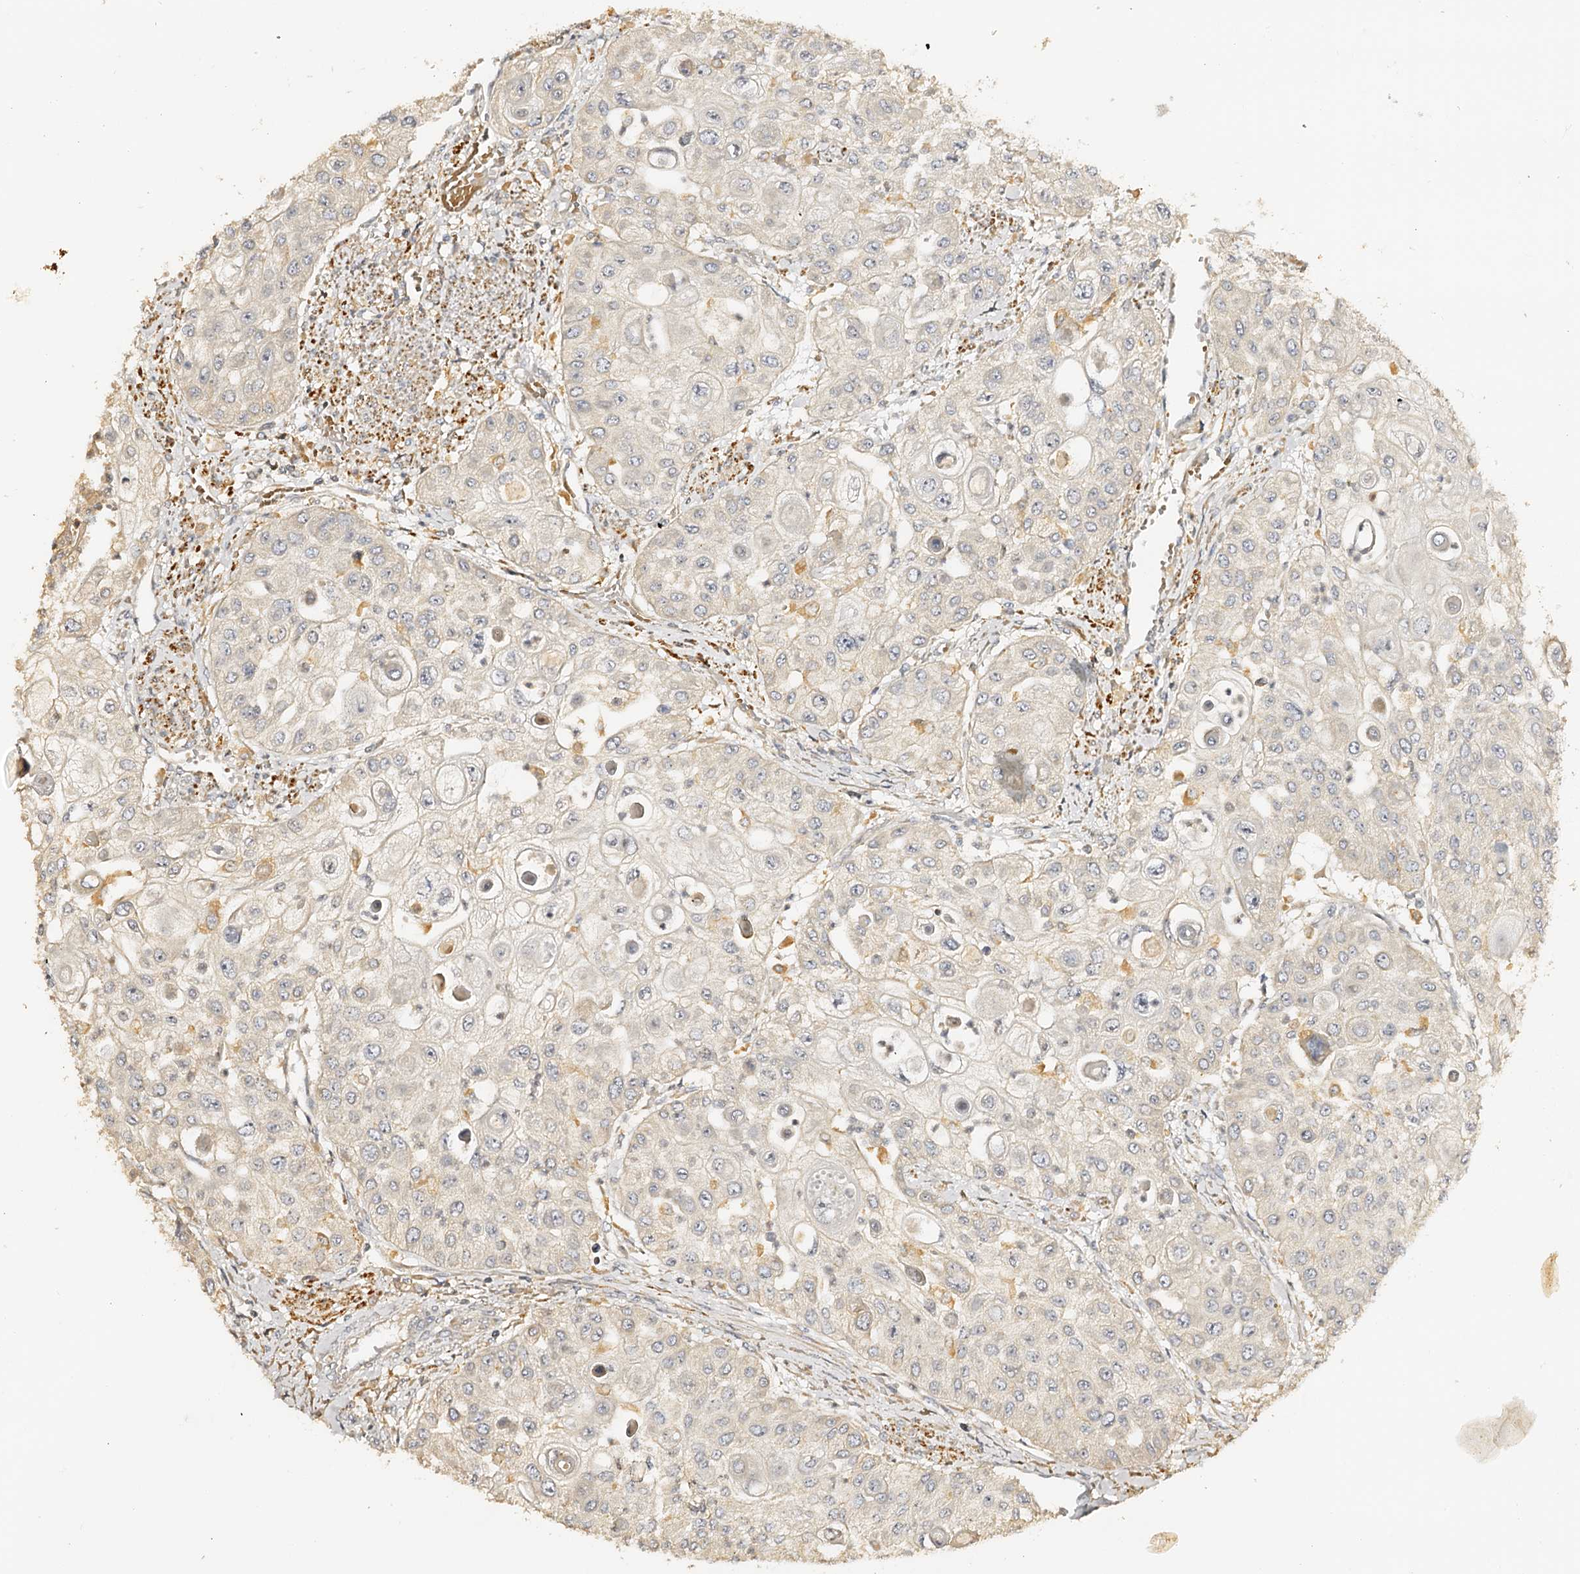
{"staining": {"intensity": "negative", "quantity": "none", "location": "none"}, "tissue": "urothelial cancer", "cell_type": "Tumor cells", "image_type": "cancer", "snomed": [{"axis": "morphology", "description": "Urothelial carcinoma, High grade"}, {"axis": "topography", "description": "Urinary bladder"}], "caption": "Urothelial cancer stained for a protein using immunohistochemistry displays no positivity tumor cells.", "gene": "DMXL2", "patient": {"sex": "female", "age": 79}}